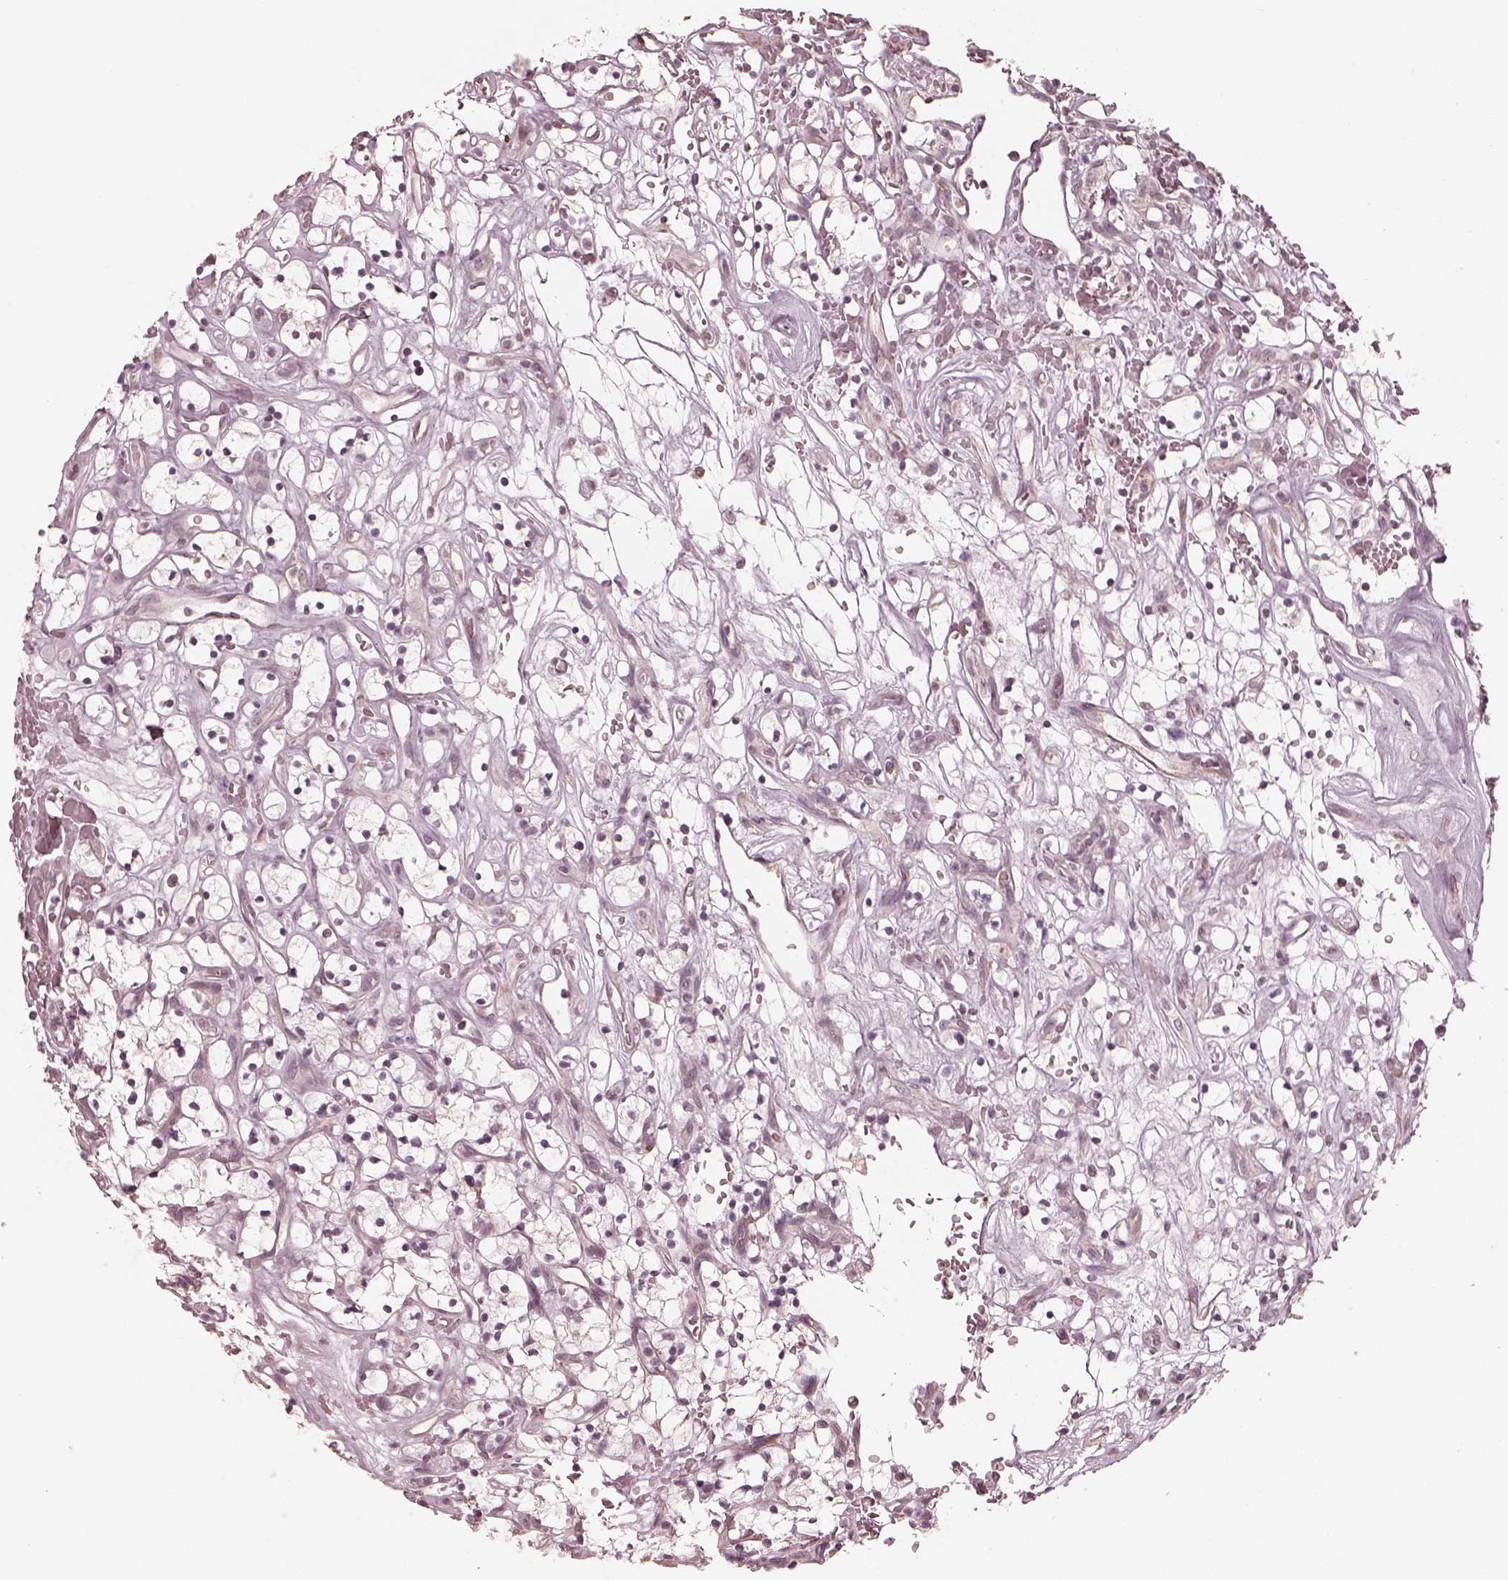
{"staining": {"intensity": "negative", "quantity": "none", "location": "none"}, "tissue": "renal cancer", "cell_type": "Tumor cells", "image_type": "cancer", "snomed": [{"axis": "morphology", "description": "Adenocarcinoma, NOS"}, {"axis": "topography", "description": "Kidney"}], "caption": "Human renal cancer stained for a protein using IHC displays no positivity in tumor cells.", "gene": "SLC7A4", "patient": {"sex": "female", "age": 64}}